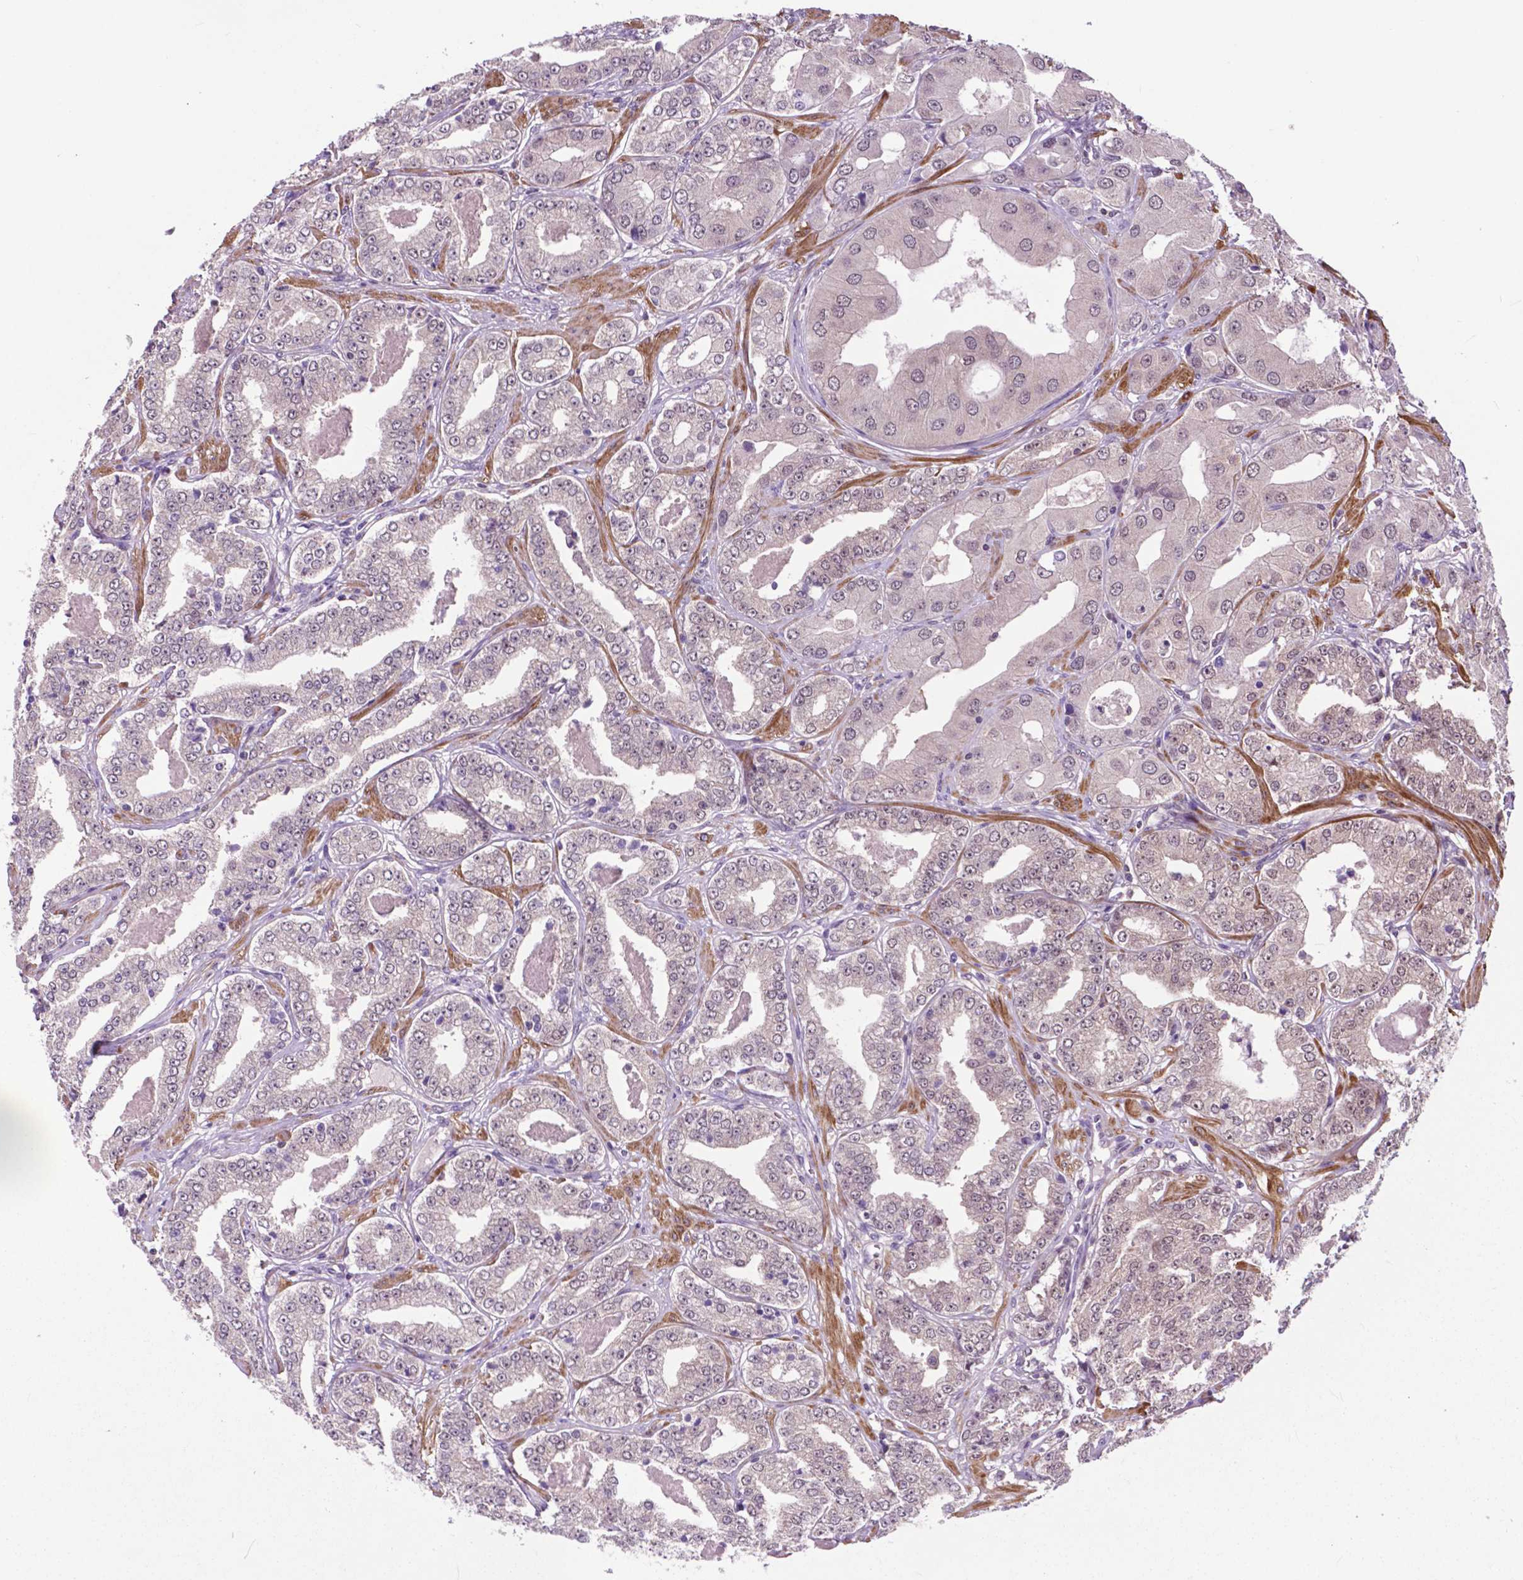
{"staining": {"intensity": "negative", "quantity": "none", "location": "none"}, "tissue": "prostate cancer", "cell_type": "Tumor cells", "image_type": "cancer", "snomed": [{"axis": "morphology", "description": "Adenocarcinoma, Low grade"}, {"axis": "topography", "description": "Prostate"}], "caption": "This is a micrograph of immunohistochemistry staining of prostate cancer (low-grade adenocarcinoma), which shows no staining in tumor cells.", "gene": "OTUB1", "patient": {"sex": "male", "age": 60}}